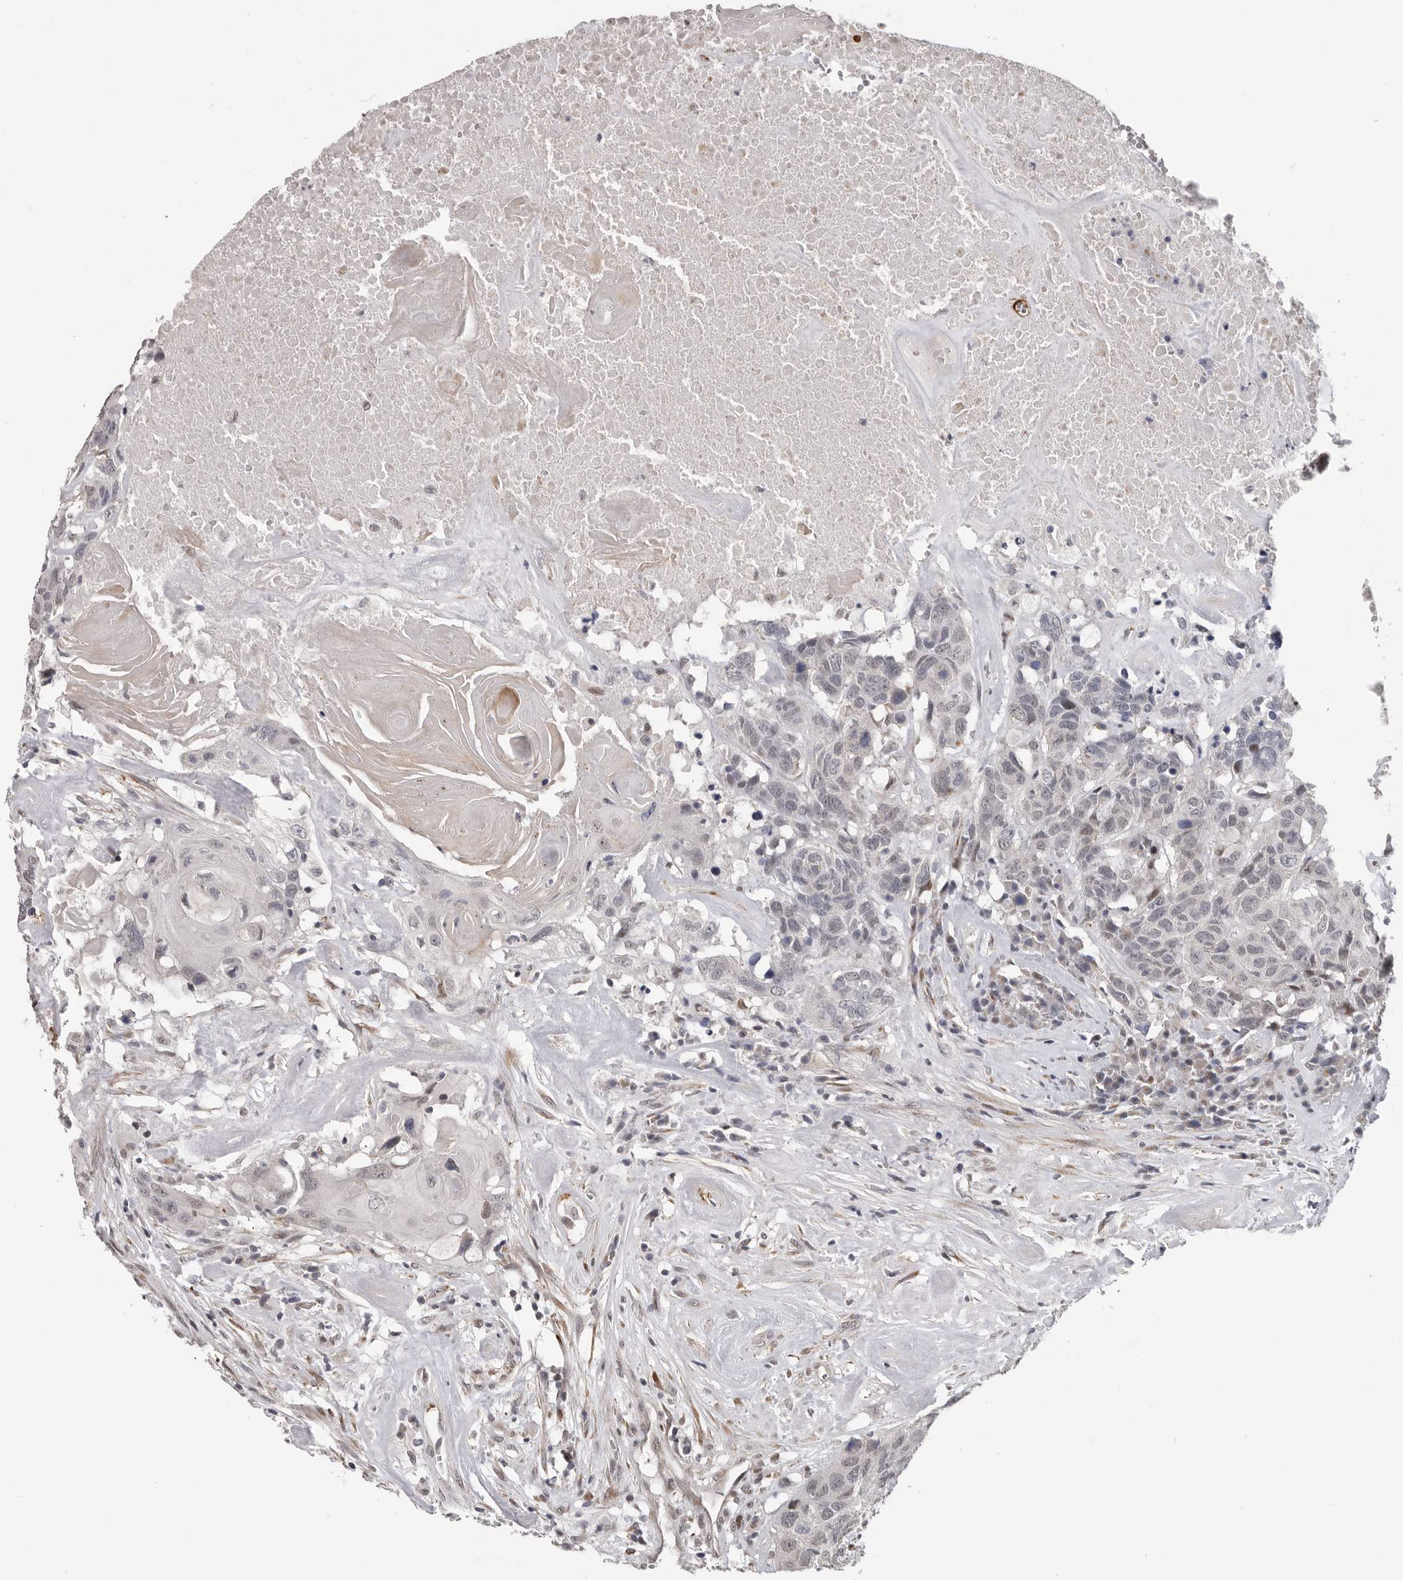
{"staining": {"intensity": "weak", "quantity": "<25%", "location": "nuclear"}, "tissue": "head and neck cancer", "cell_type": "Tumor cells", "image_type": "cancer", "snomed": [{"axis": "morphology", "description": "Squamous cell carcinoma, NOS"}, {"axis": "topography", "description": "Head-Neck"}], "caption": "DAB immunohistochemical staining of human squamous cell carcinoma (head and neck) reveals no significant expression in tumor cells.", "gene": "RALGPS2", "patient": {"sex": "male", "age": 66}}